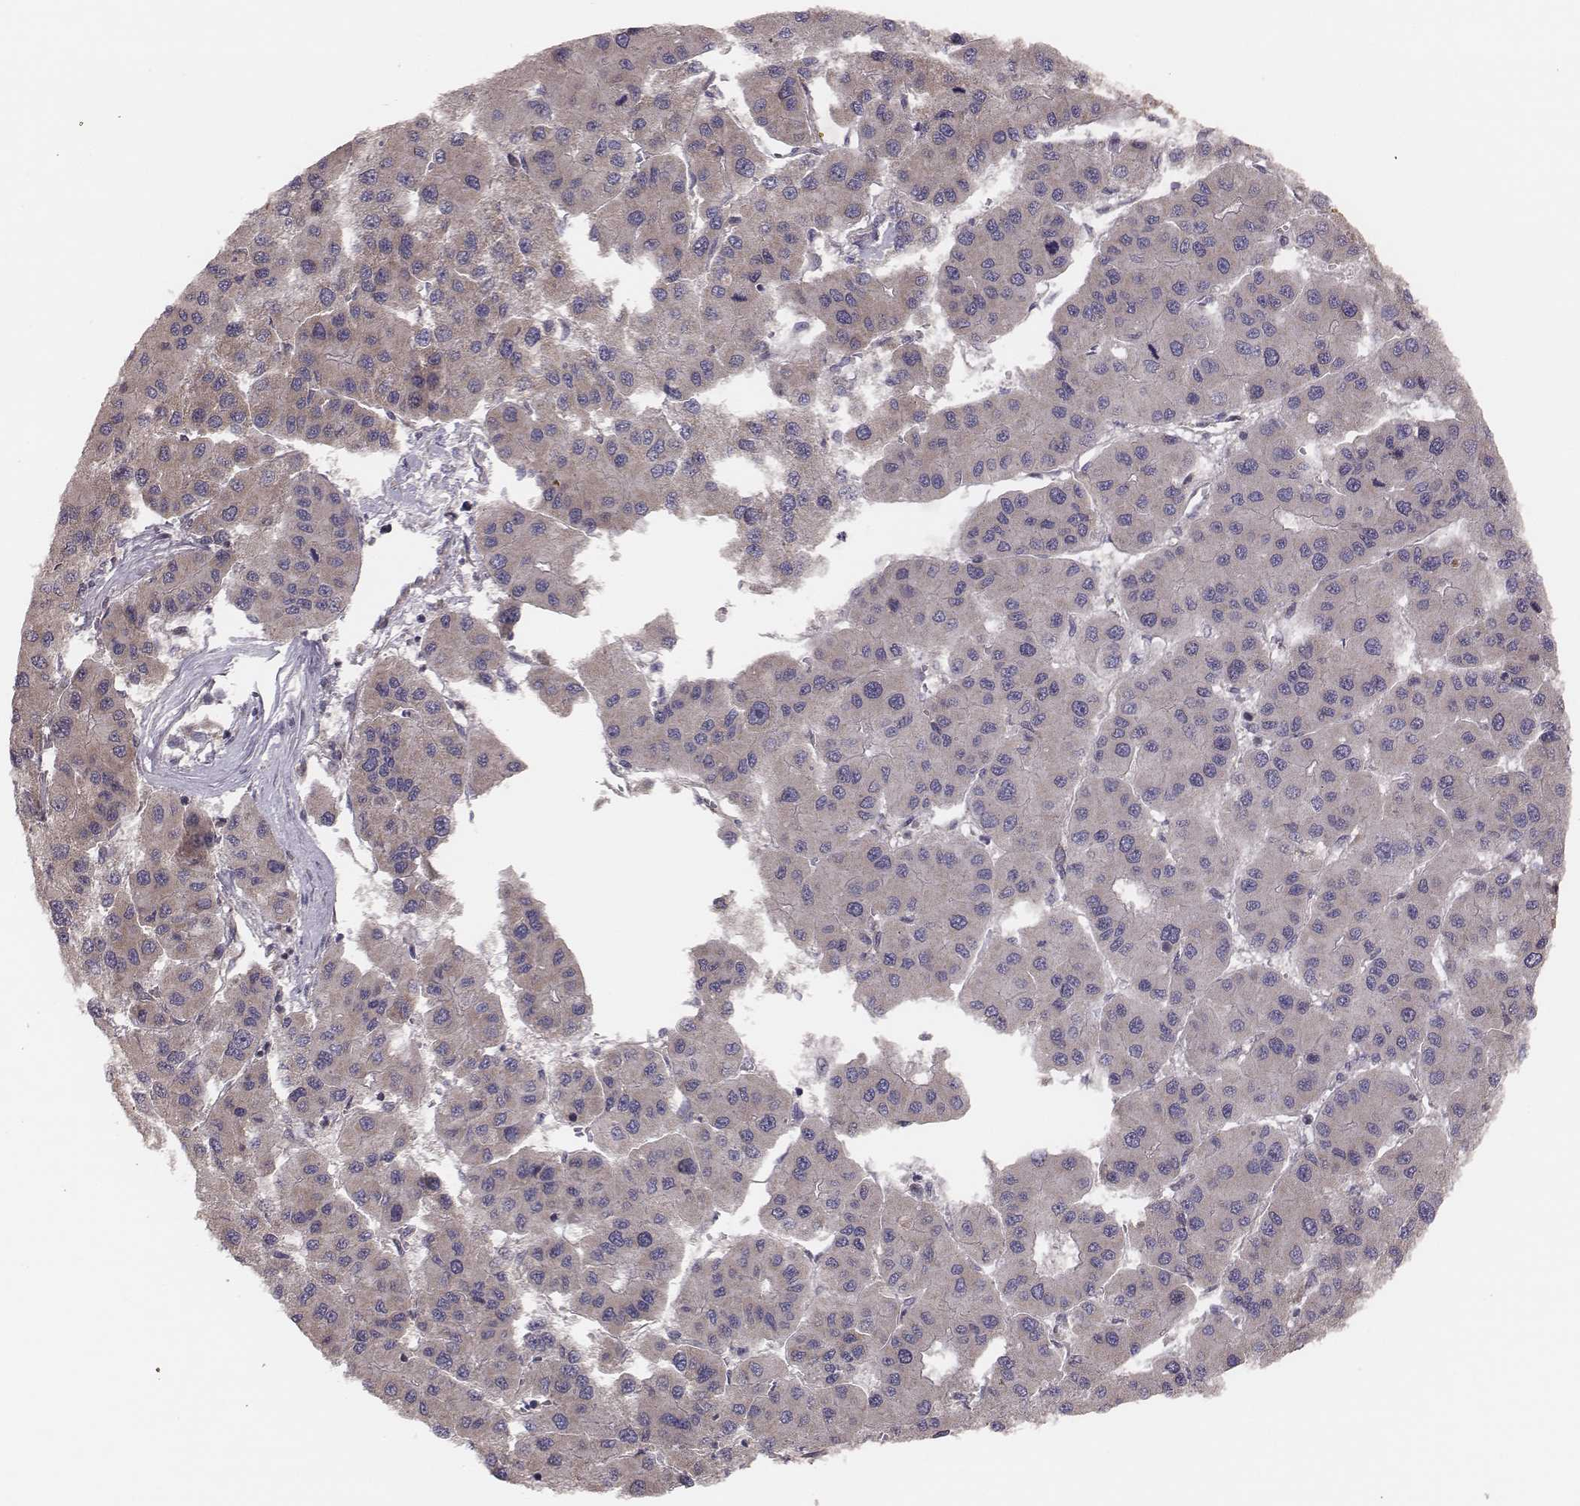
{"staining": {"intensity": "weak", "quantity": "<25%", "location": "cytoplasmic/membranous"}, "tissue": "liver cancer", "cell_type": "Tumor cells", "image_type": "cancer", "snomed": [{"axis": "morphology", "description": "Carcinoma, Hepatocellular, NOS"}, {"axis": "topography", "description": "Liver"}], "caption": "Immunohistochemical staining of human hepatocellular carcinoma (liver) demonstrates no significant staining in tumor cells.", "gene": "HAVCR1", "patient": {"sex": "male", "age": 73}}